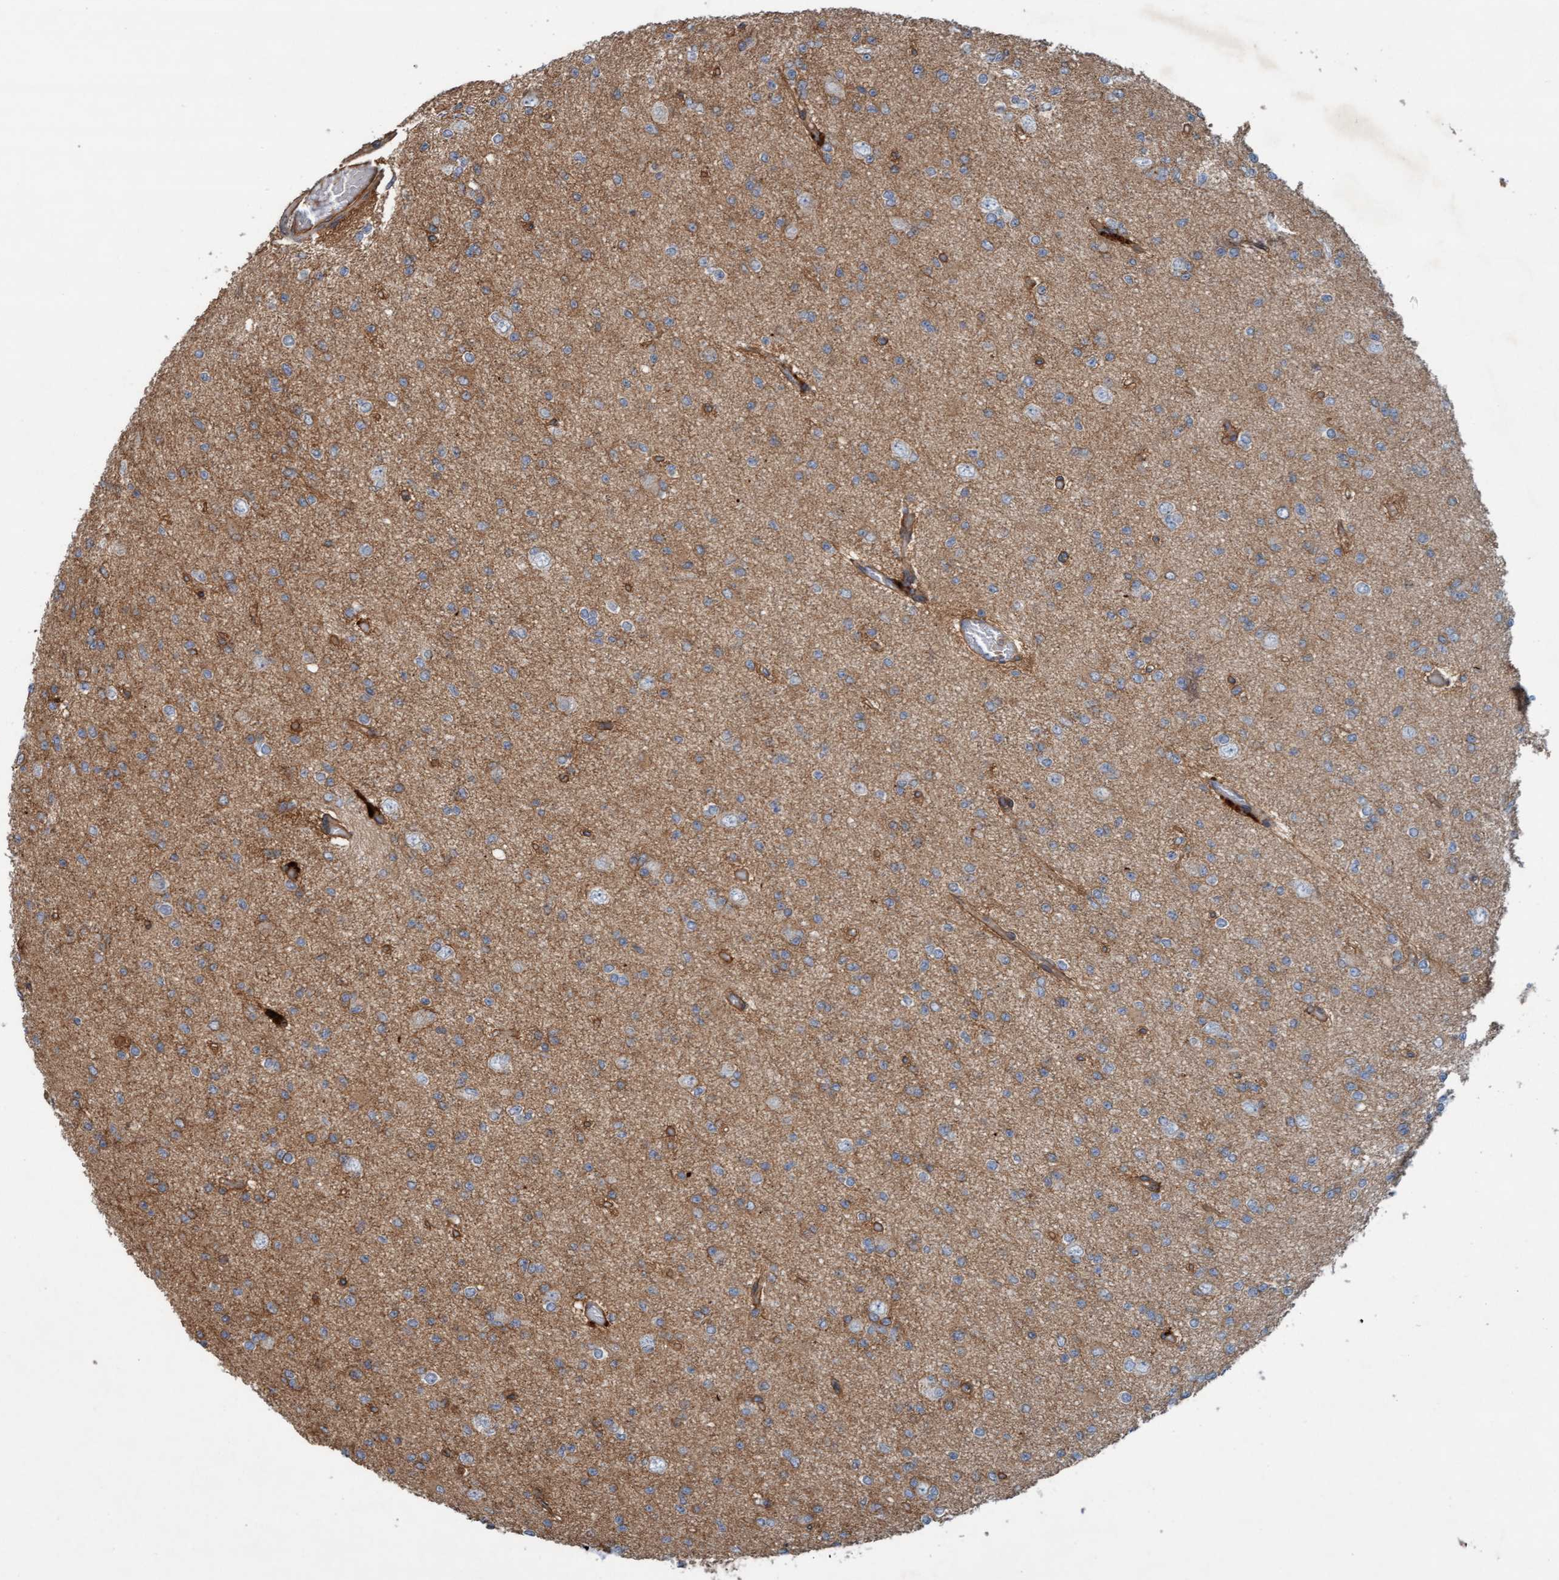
{"staining": {"intensity": "weak", "quantity": ">75%", "location": "cytoplasmic/membranous"}, "tissue": "glioma", "cell_type": "Tumor cells", "image_type": "cancer", "snomed": [{"axis": "morphology", "description": "Glioma, malignant, Low grade"}, {"axis": "topography", "description": "Brain"}], "caption": "Malignant glioma (low-grade) stained with DAB immunohistochemistry (IHC) reveals low levels of weak cytoplasmic/membranous staining in about >75% of tumor cells. Nuclei are stained in blue.", "gene": "ERAL1", "patient": {"sex": "female", "age": 22}}